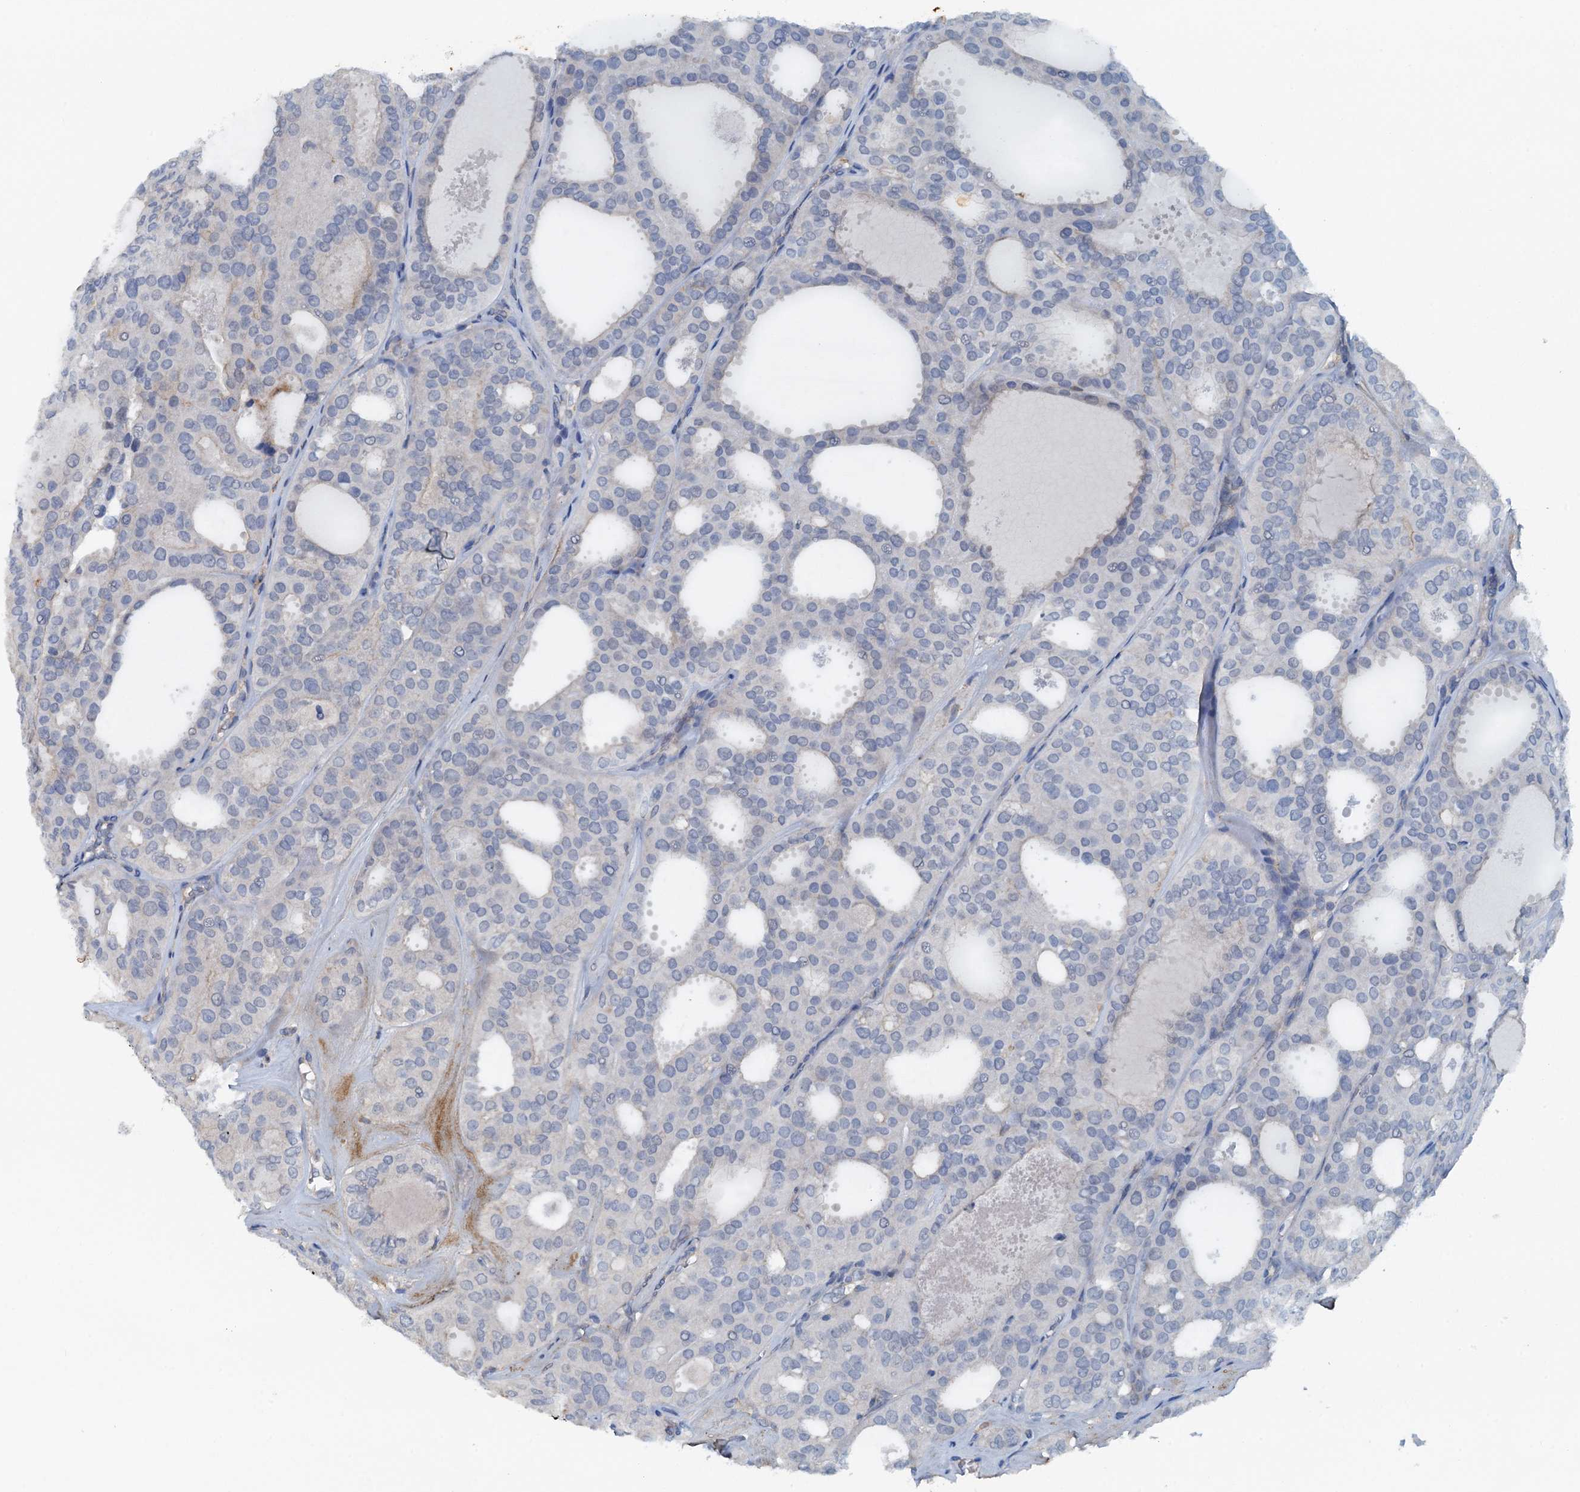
{"staining": {"intensity": "negative", "quantity": "none", "location": "none"}, "tissue": "thyroid cancer", "cell_type": "Tumor cells", "image_type": "cancer", "snomed": [{"axis": "morphology", "description": "Follicular adenoma carcinoma, NOS"}, {"axis": "topography", "description": "Thyroid gland"}], "caption": "Tumor cells are negative for brown protein staining in follicular adenoma carcinoma (thyroid).", "gene": "THAP10", "patient": {"sex": "male", "age": 75}}